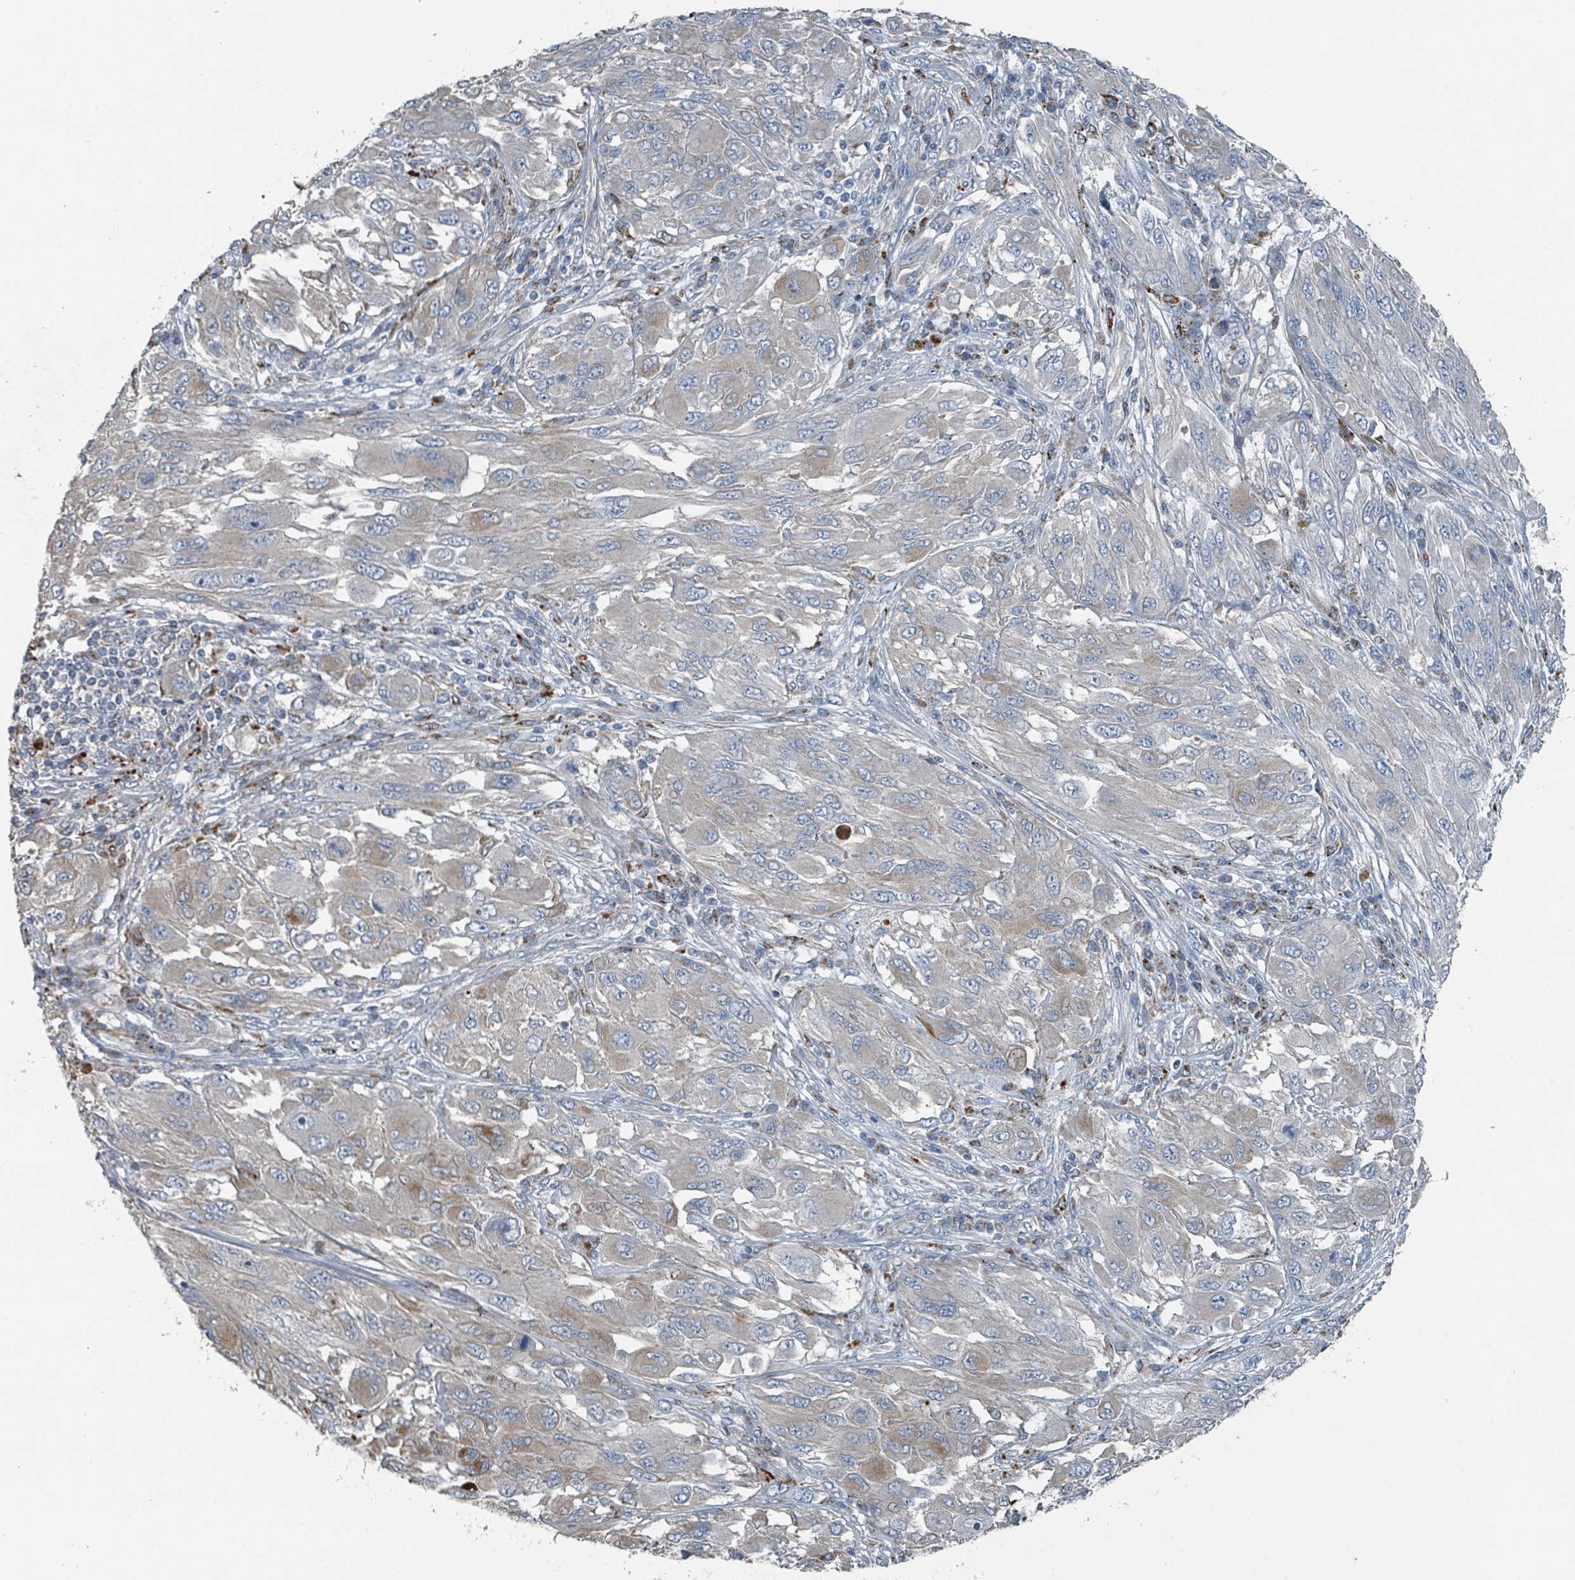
{"staining": {"intensity": "weak", "quantity": "<25%", "location": "cytoplasmic/membranous"}, "tissue": "melanoma", "cell_type": "Tumor cells", "image_type": "cancer", "snomed": [{"axis": "morphology", "description": "Malignant melanoma, NOS"}, {"axis": "topography", "description": "Skin"}], "caption": "Malignant melanoma was stained to show a protein in brown. There is no significant positivity in tumor cells. (DAB (3,3'-diaminobenzidine) immunohistochemistry with hematoxylin counter stain).", "gene": "DIPK2A", "patient": {"sex": "female", "age": 91}}